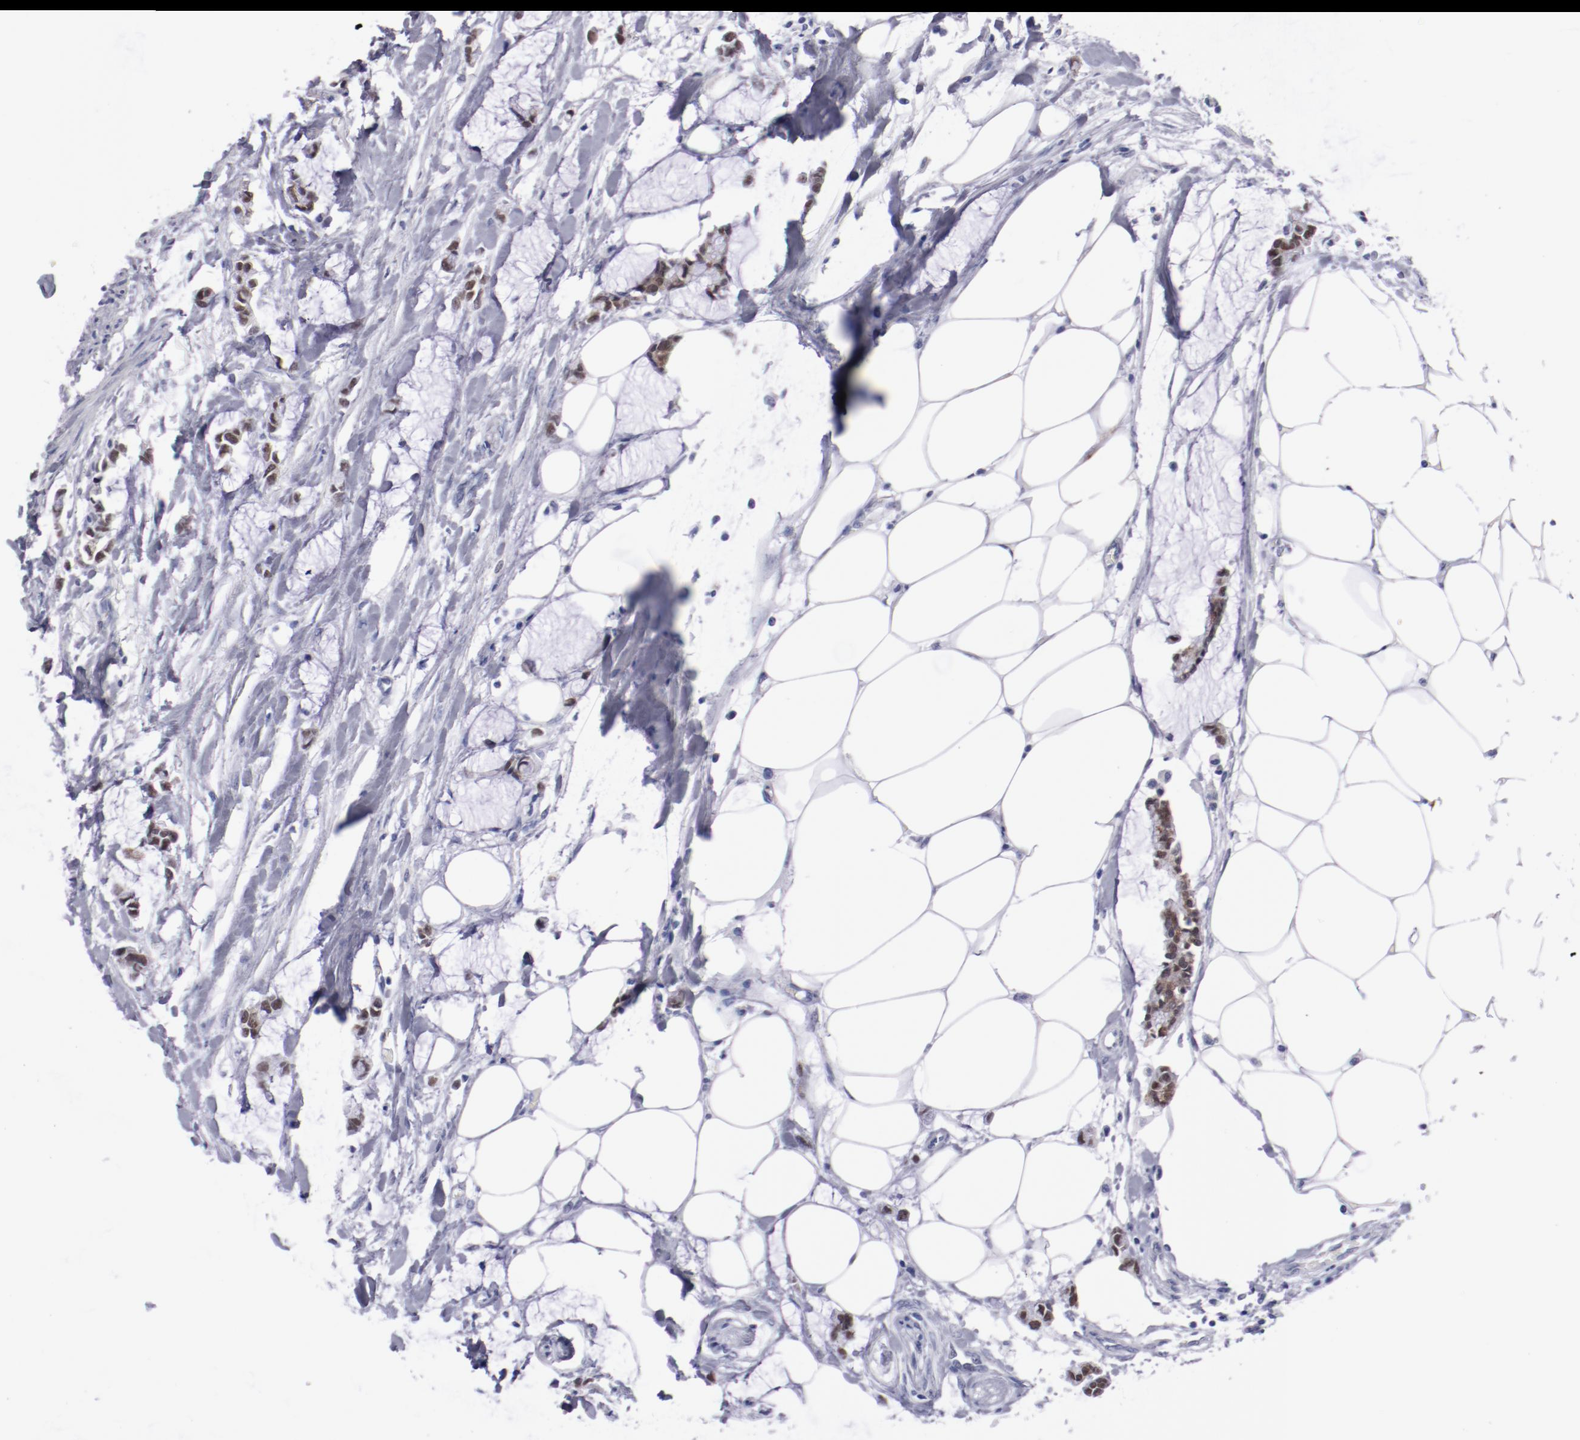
{"staining": {"intensity": "moderate", "quantity": ">75%", "location": "nuclear"}, "tissue": "colorectal cancer", "cell_type": "Tumor cells", "image_type": "cancer", "snomed": [{"axis": "morphology", "description": "Normal tissue, NOS"}, {"axis": "morphology", "description": "Adenocarcinoma, NOS"}, {"axis": "topography", "description": "Colon"}, {"axis": "topography", "description": "Peripheral nerve tissue"}], "caption": "Colorectal cancer (adenocarcinoma) stained for a protein demonstrates moderate nuclear positivity in tumor cells. (Stains: DAB in brown, nuclei in blue, Microscopy: brightfield microscopy at high magnification).", "gene": "HNF1B", "patient": {"sex": "male", "age": 14}}